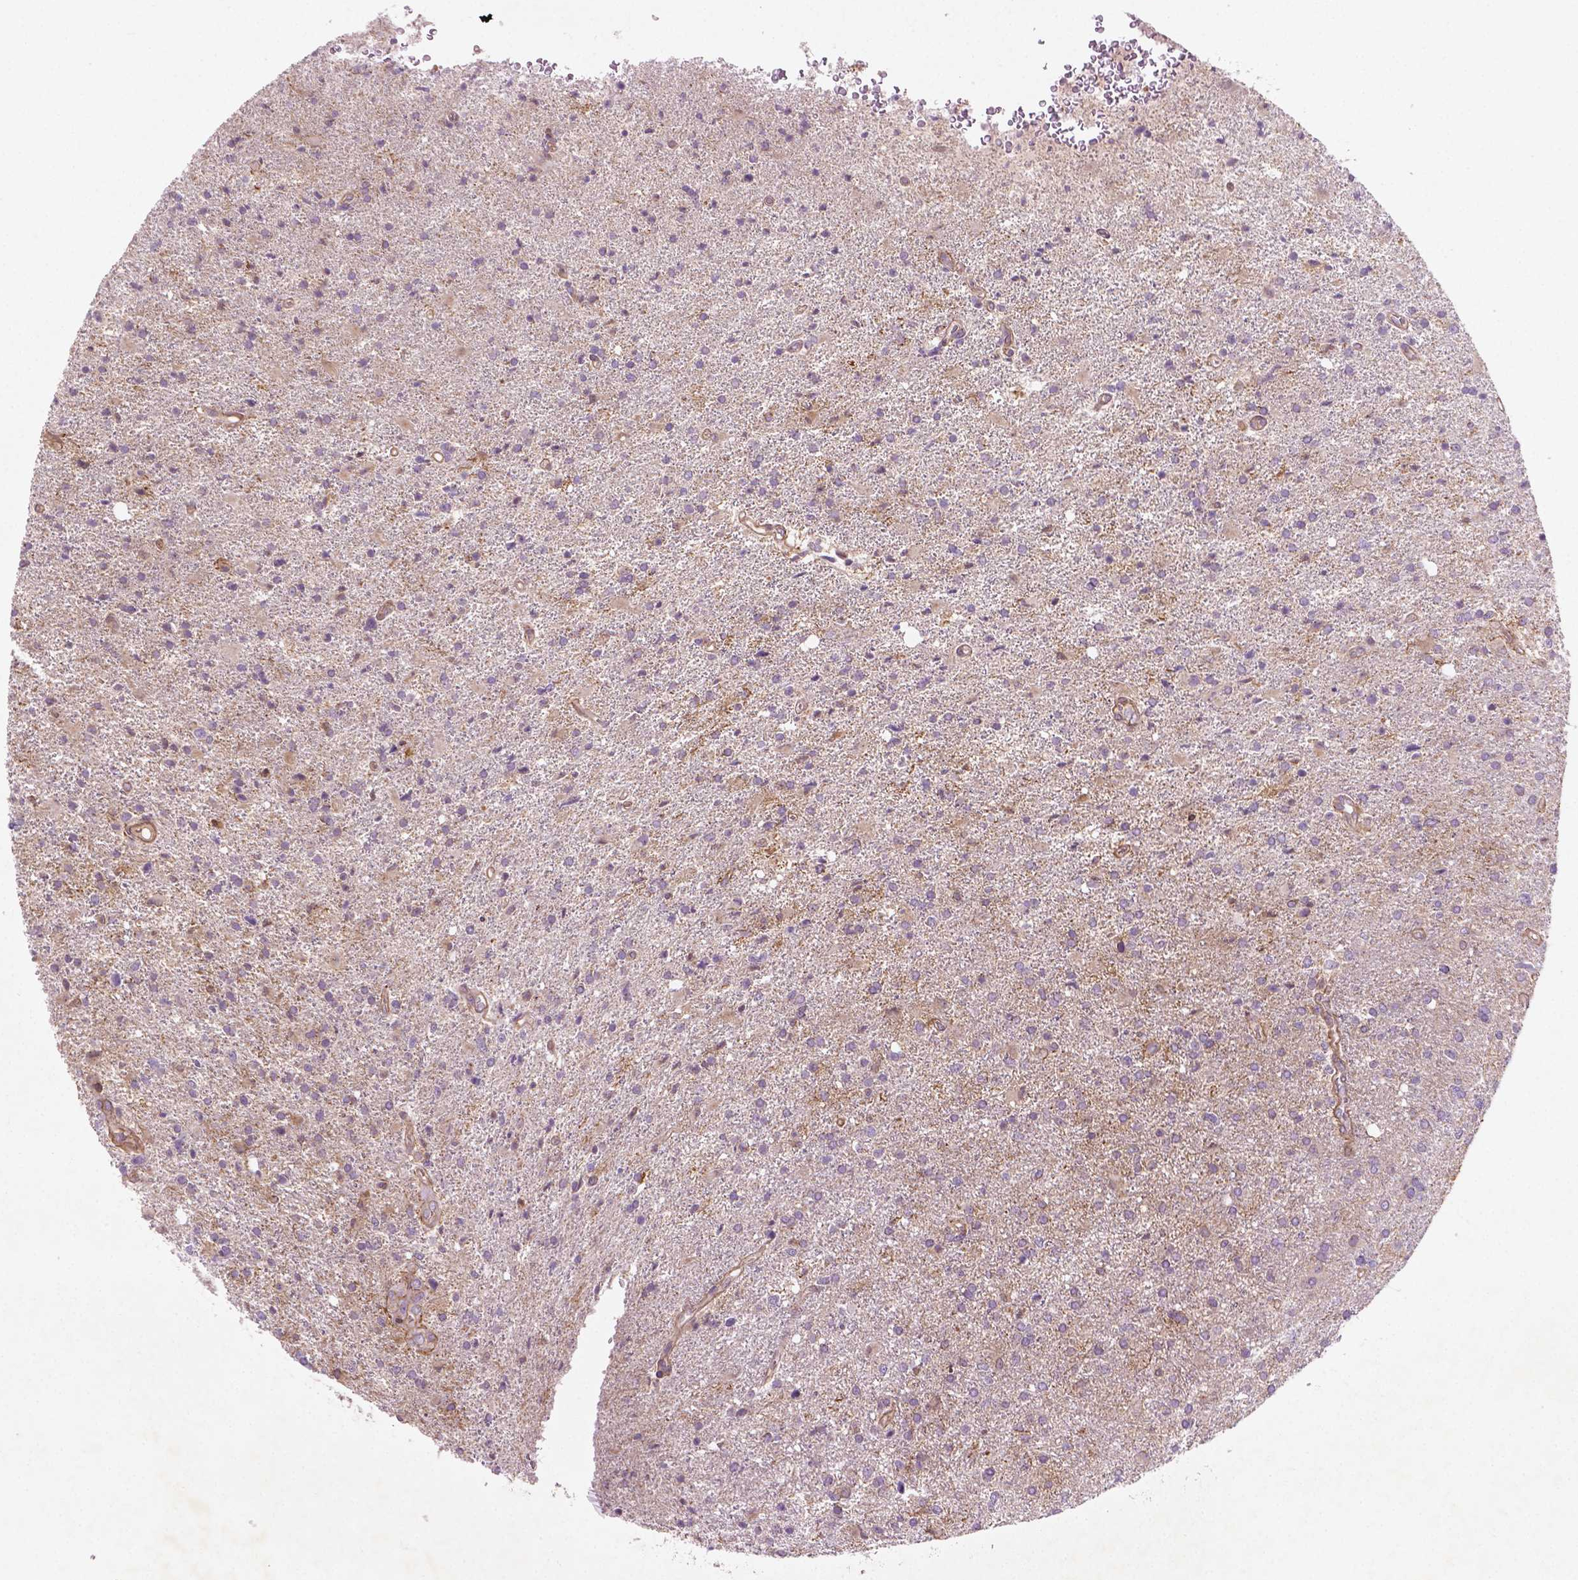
{"staining": {"intensity": "negative", "quantity": "none", "location": "none"}, "tissue": "glioma", "cell_type": "Tumor cells", "image_type": "cancer", "snomed": [{"axis": "morphology", "description": "Glioma, malignant, High grade"}, {"axis": "topography", "description": "Cerebral cortex"}], "caption": "Glioma stained for a protein using IHC displays no staining tumor cells.", "gene": "TCHP", "patient": {"sex": "male", "age": 70}}